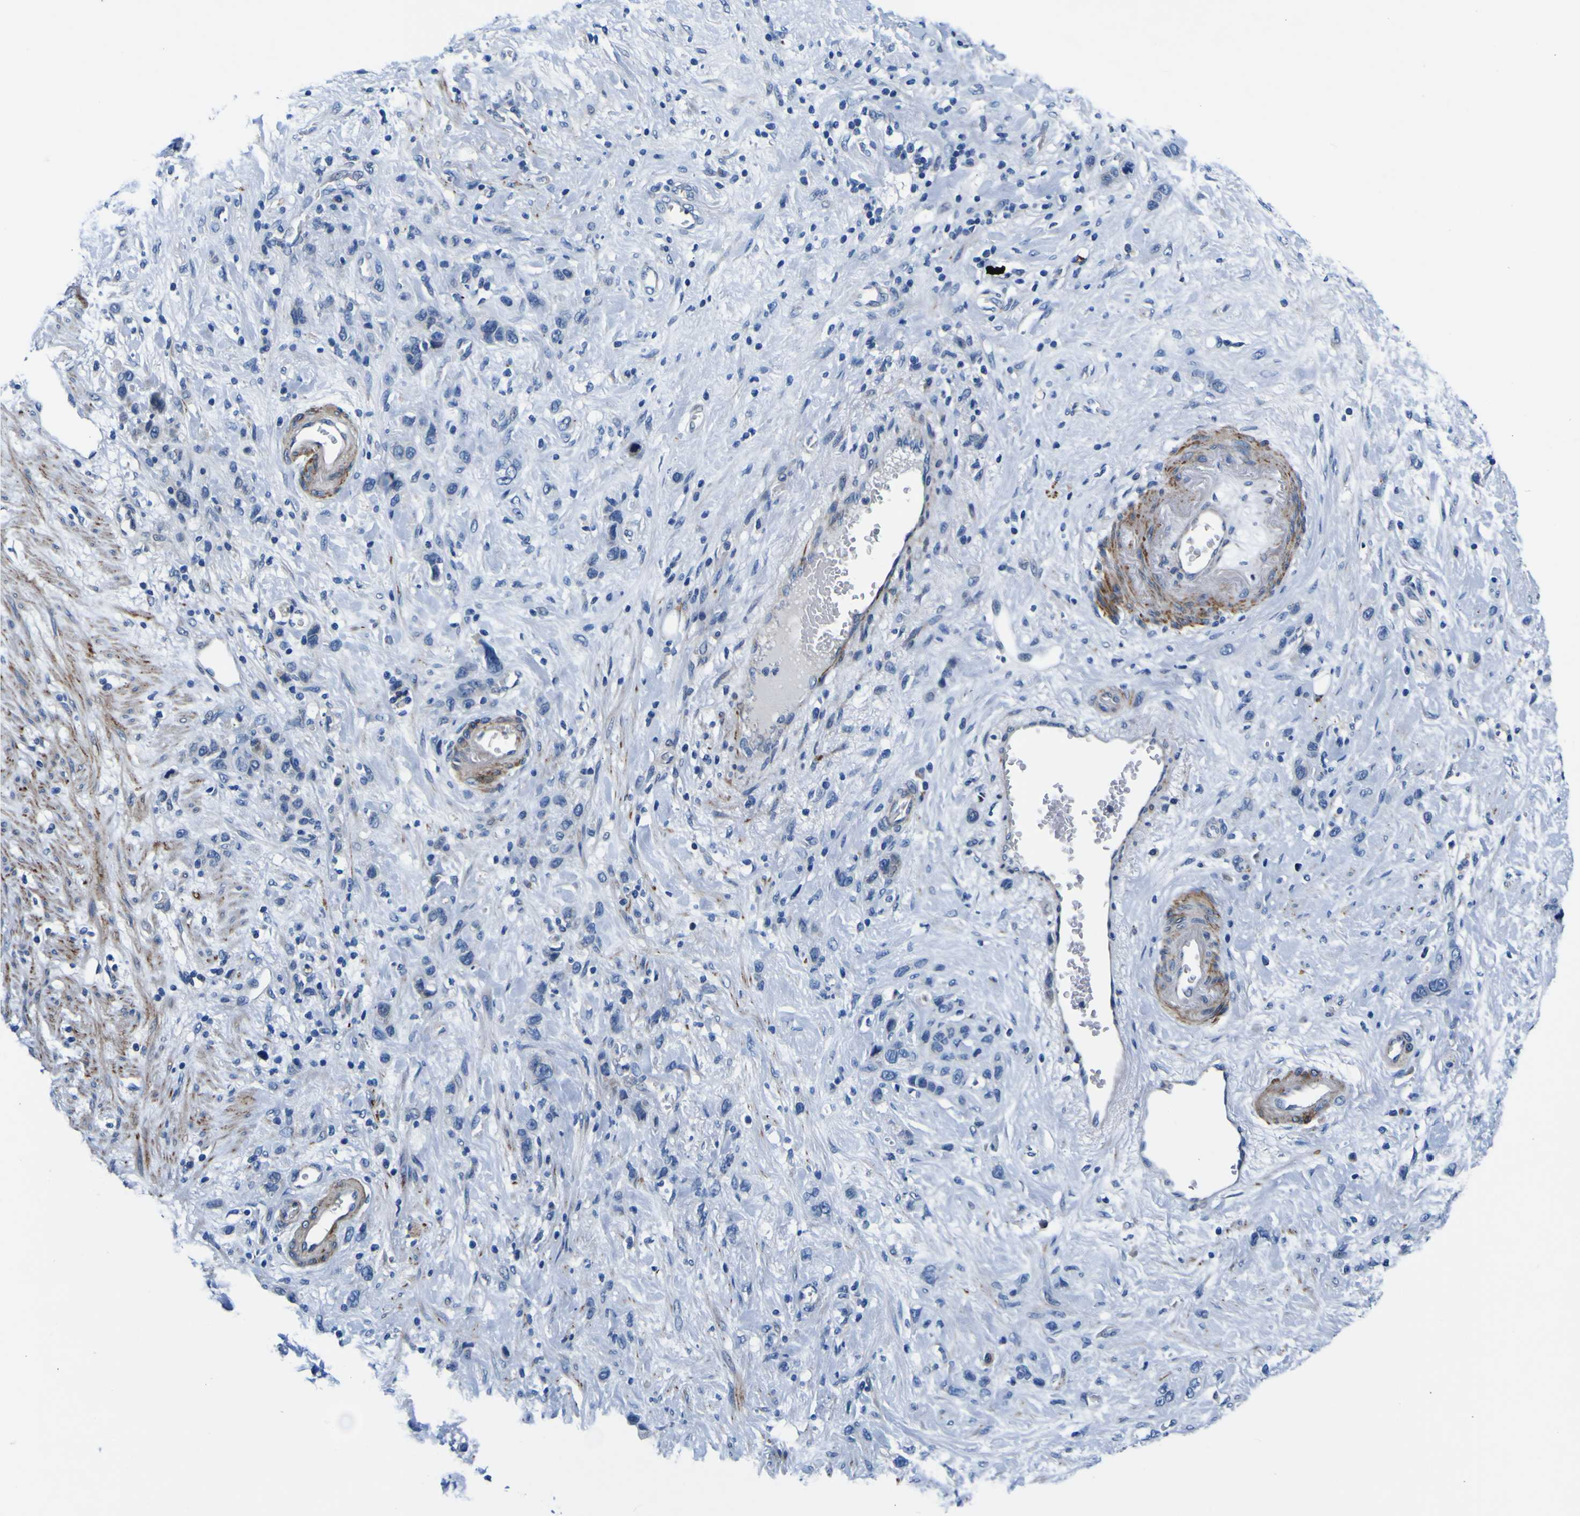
{"staining": {"intensity": "negative", "quantity": "none", "location": "none"}, "tissue": "stomach cancer", "cell_type": "Tumor cells", "image_type": "cancer", "snomed": [{"axis": "morphology", "description": "Adenocarcinoma, NOS"}, {"axis": "morphology", "description": "Adenocarcinoma, High grade"}, {"axis": "topography", "description": "Stomach, upper"}, {"axis": "topography", "description": "Stomach, lower"}], "caption": "Stomach cancer (adenocarcinoma) was stained to show a protein in brown. There is no significant staining in tumor cells.", "gene": "AGAP3", "patient": {"sex": "female", "age": 65}}